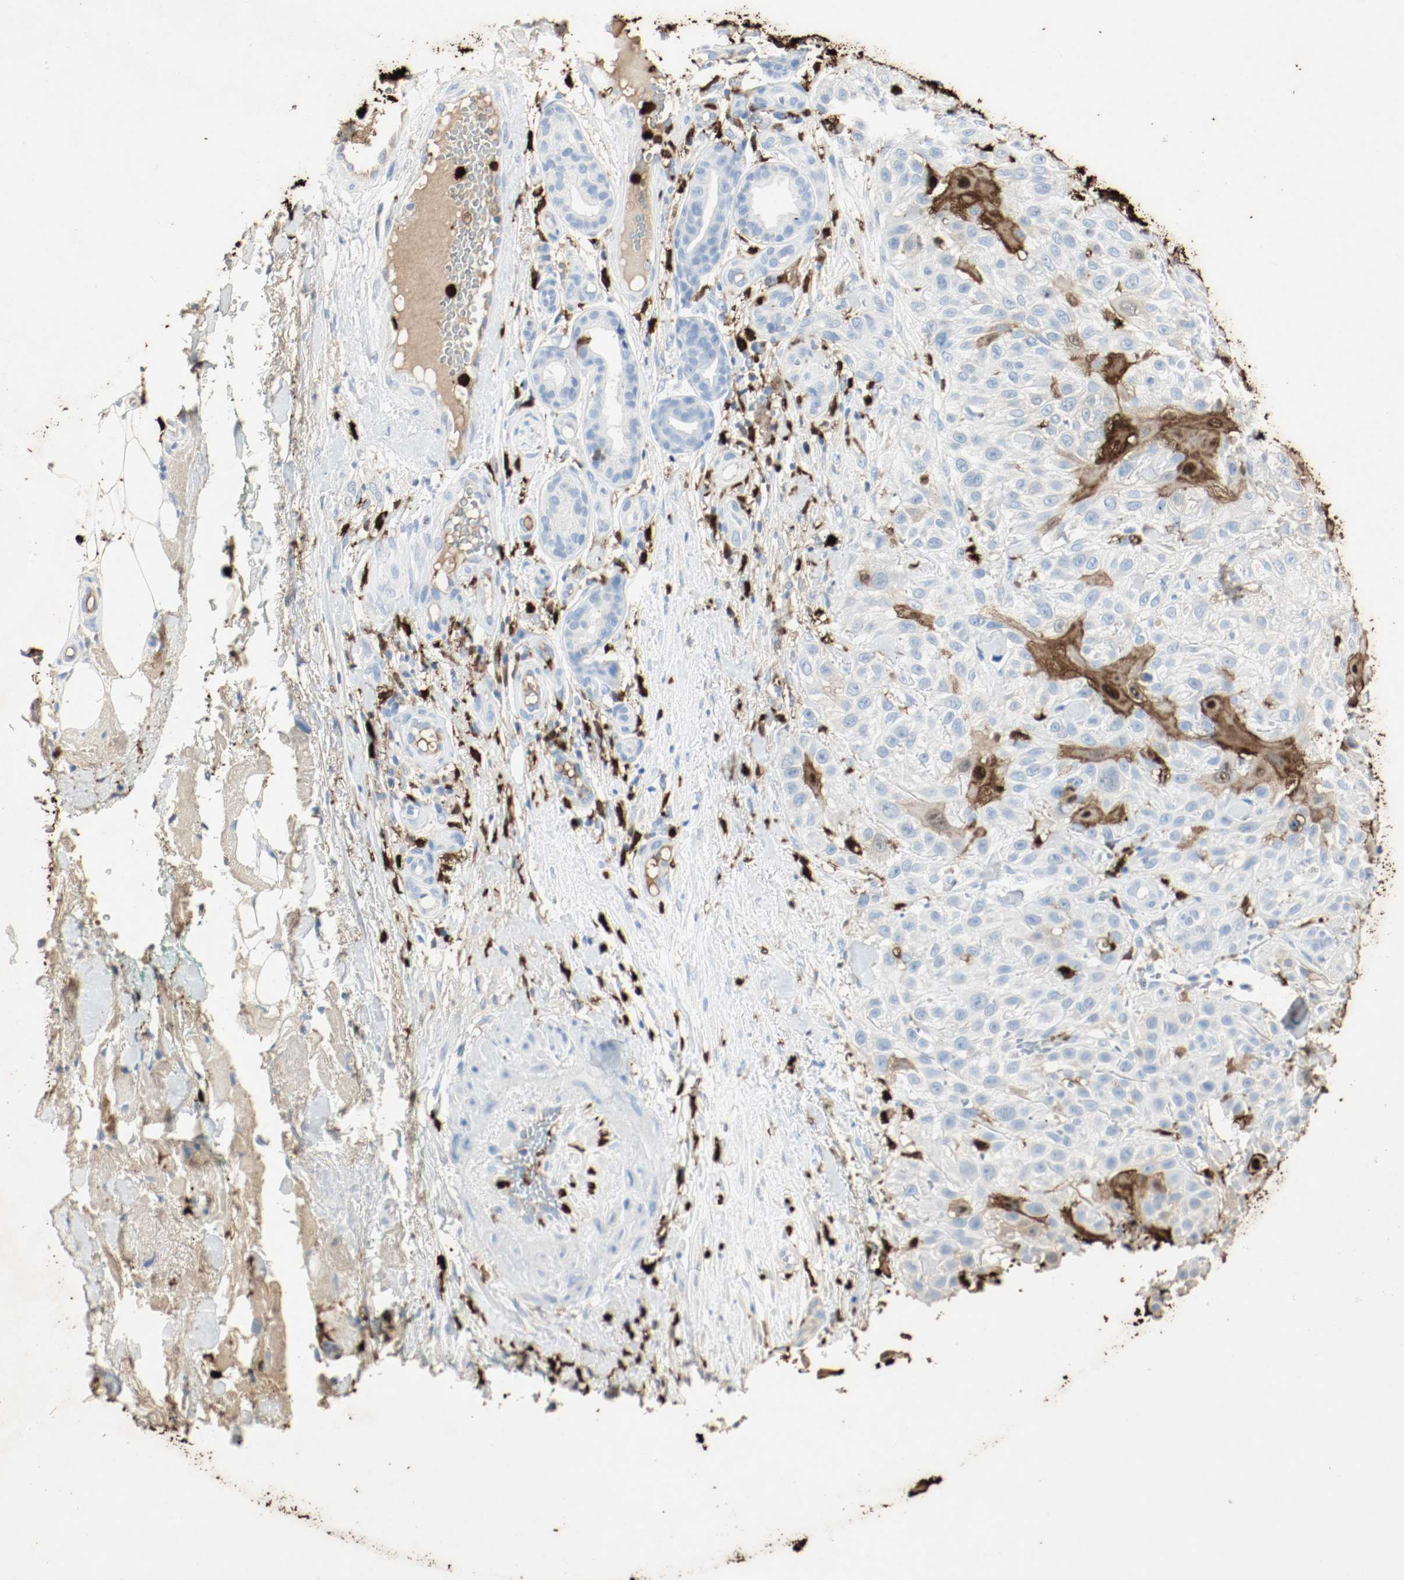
{"staining": {"intensity": "moderate", "quantity": "25%-75%", "location": "cytoplasmic/membranous"}, "tissue": "skin cancer", "cell_type": "Tumor cells", "image_type": "cancer", "snomed": [{"axis": "morphology", "description": "Squamous cell carcinoma, NOS"}, {"axis": "topography", "description": "Skin"}], "caption": "This image demonstrates immunohistochemistry staining of human skin cancer, with medium moderate cytoplasmic/membranous expression in about 25%-75% of tumor cells.", "gene": "S100A9", "patient": {"sex": "female", "age": 42}}